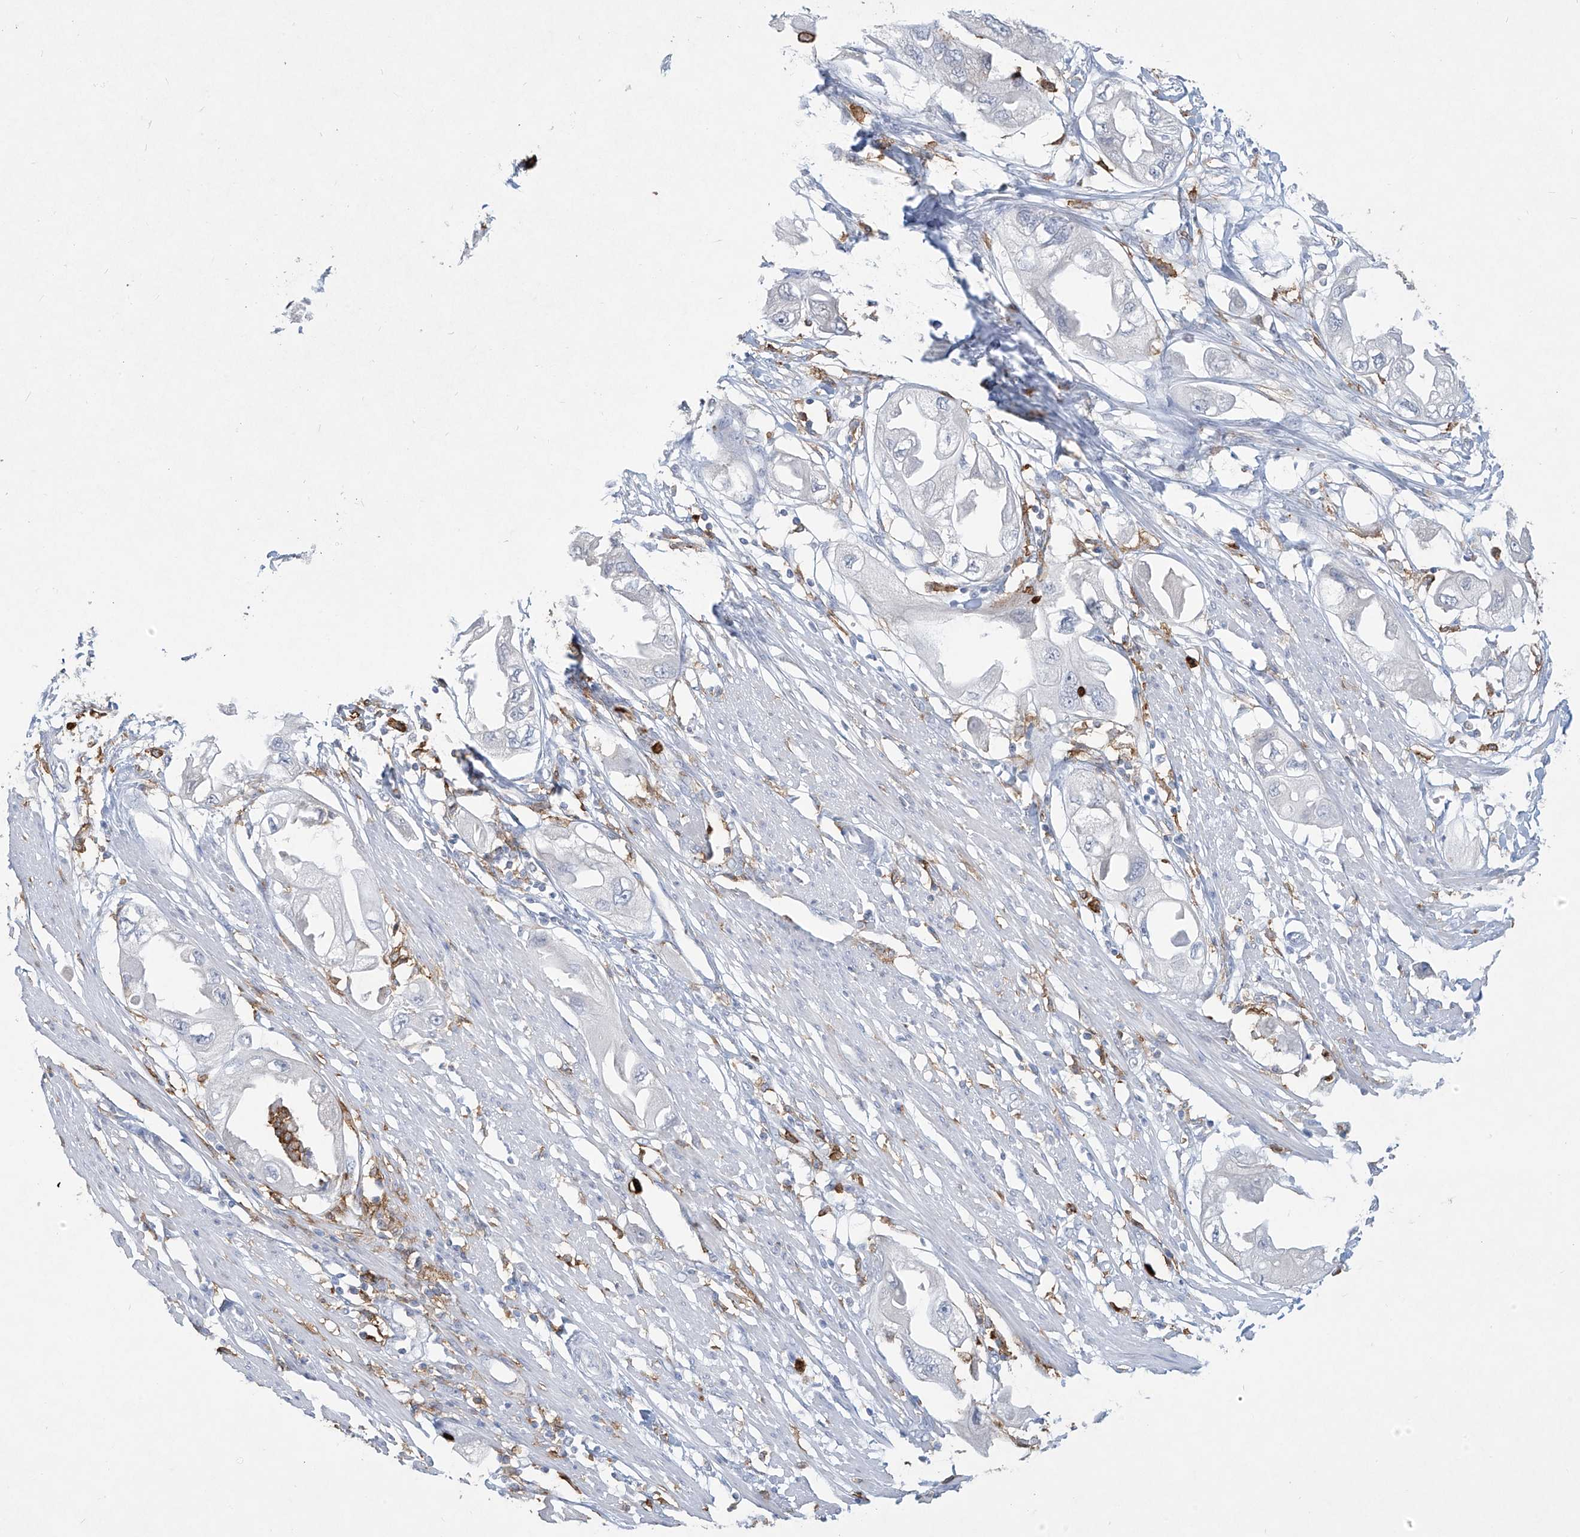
{"staining": {"intensity": "negative", "quantity": "none", "location": "none"}, "tissue": "endometrial cancer", "cell_type": "Tumor cells", "image_type": "cancer", "snomed": [{"axis": "morphology", "description": "Adenocarcinoma, NOS"}, {"axis": "topography", "description": "Endometrium"}], "caption": "Endometrial cancer (adenocarcinoma) stained for a protein using IHC shows no expression tumor cells.", "gene": "FCGR3A", "patient": {"sex": "female", "age": 67}}